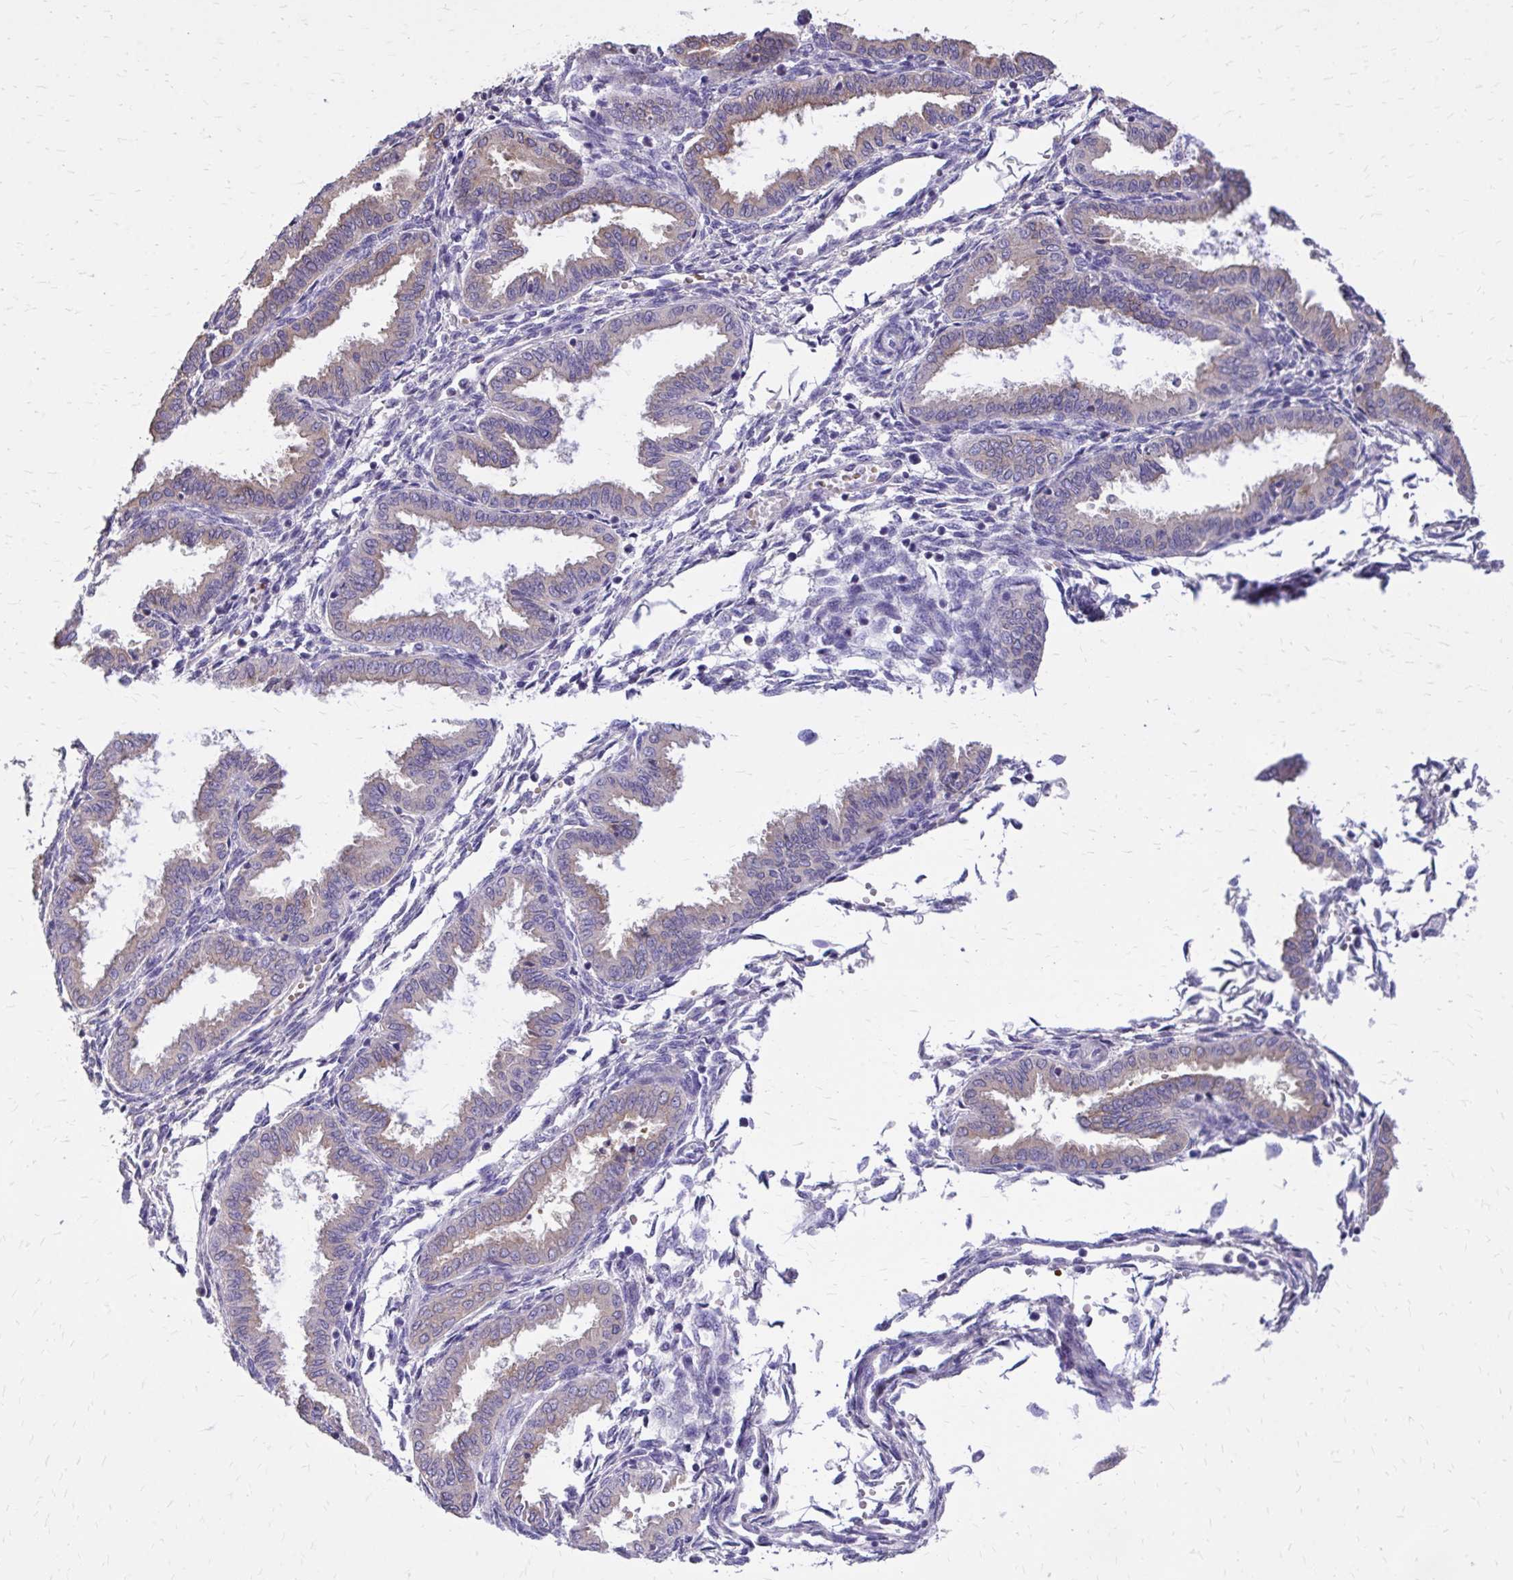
{"staining": {"intensity": "negative", "quantity": "none", "location": "none"}, "tissue": "endometrium", "cell_type": "Cells in endometrial stroma", "image_type": "normal", "snomed": [{"axis": "morphology", "description": "Normal tissue, NOS"}, {"axis": "topography", "description": "Endometrium"}], "caption": "Immunohistochemistry (IHC) of unremarkable endometrium reveals no staining in cells in endometrial stroma.", "gene": "EPB41L1", "patient": {"sex": "female", "age": 33}}